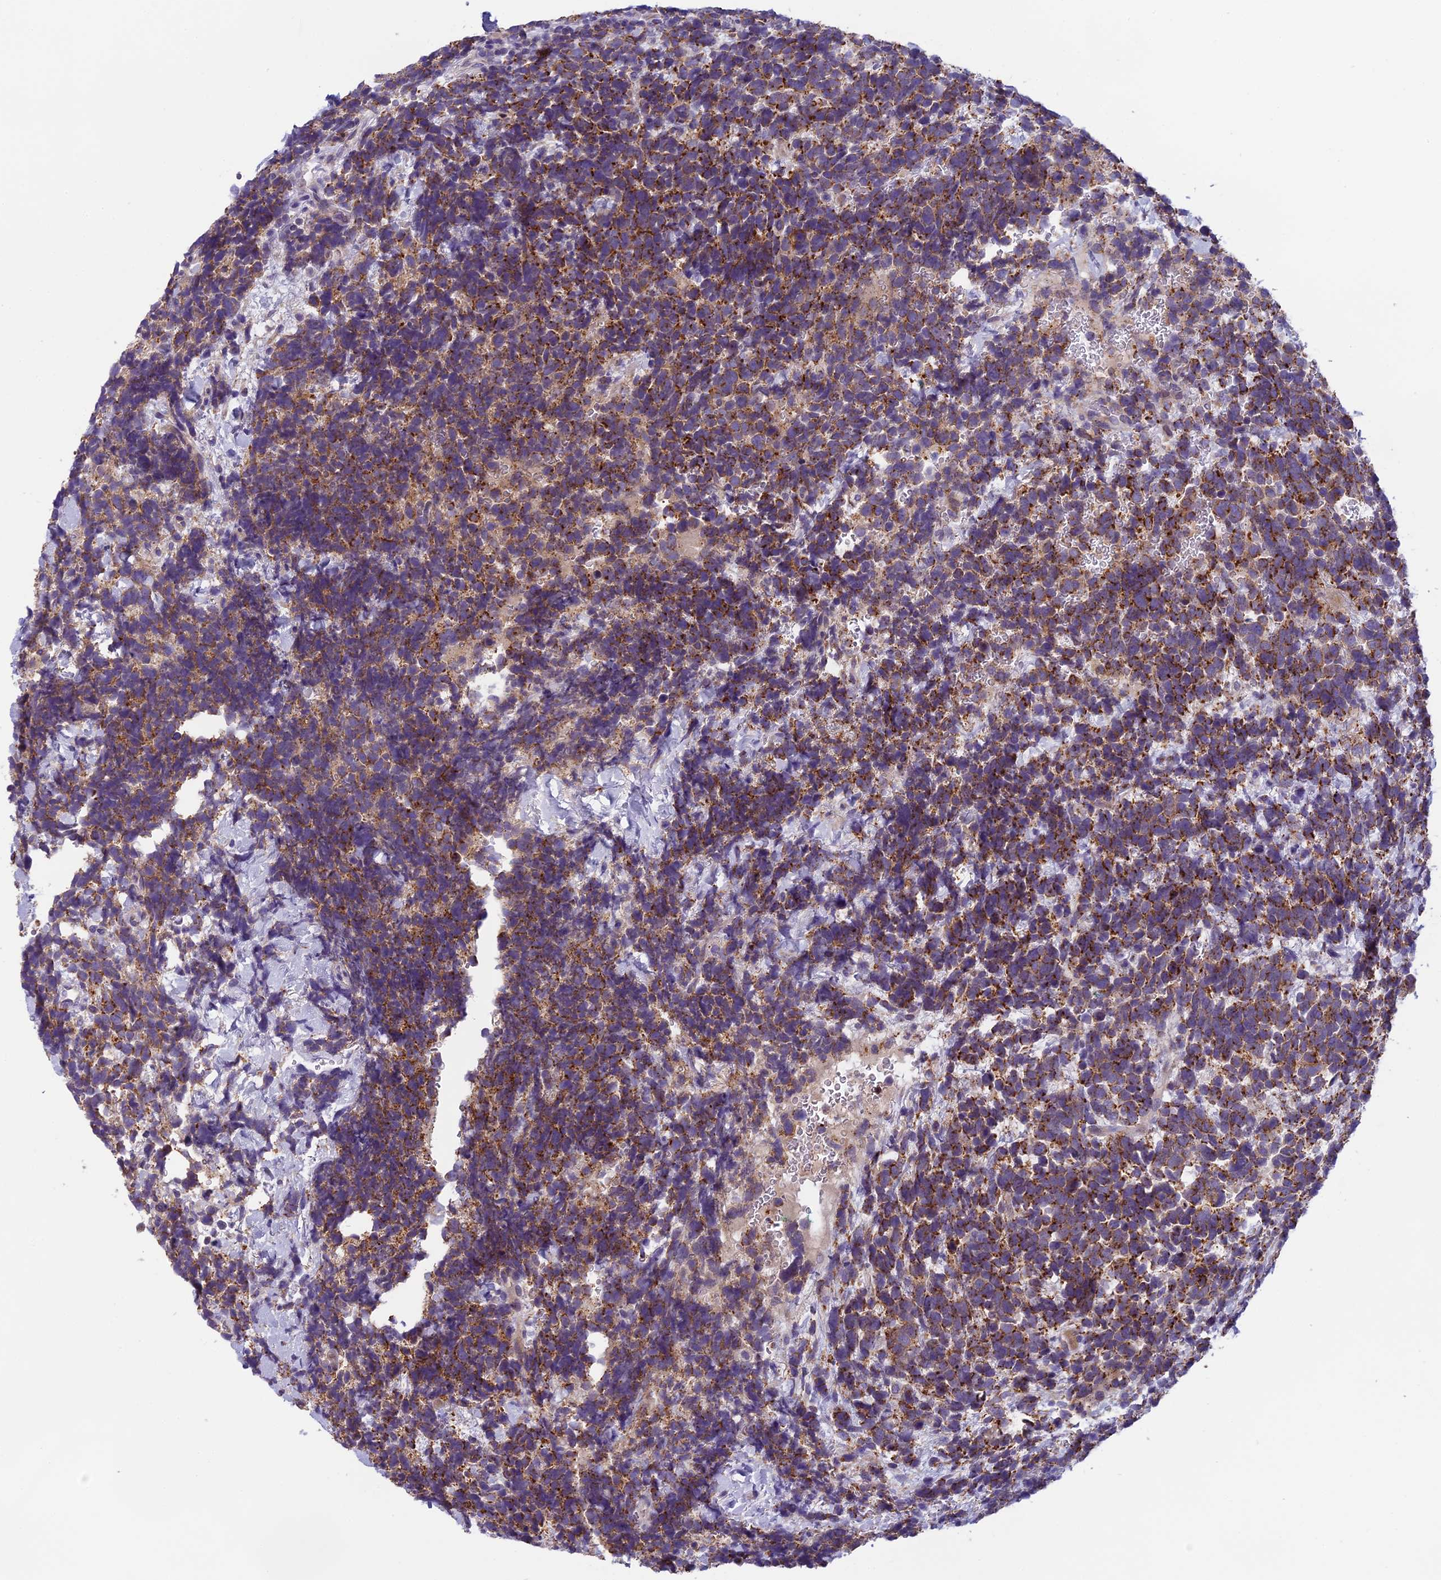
{"staining": {"intensity": "strong", "quantity": "25%-75%", "location": "cytoplasmic/membranous"}, "tissue": "urothelial cancer", "cell_type": "Tumor cells", "image_type": "cancer", "snomed": [{"axis": "morphology", "description": "Urothelial carcinoma, High grade"}, {"axis": "topography", "description": "Urinary bladder"}], "caption": "Immunohistochemistry (IHC) (DAB) staining of human urothelial carcinoma (high-grade) shows strong cytoplasmic/membranous protein expression in approximately 25%-75% of tumor cells. (DAB IHC with brightfield microscopy, high magnification).", "gene": "ARHGEF37", "patient": {"sex": "female", "age": 82}}